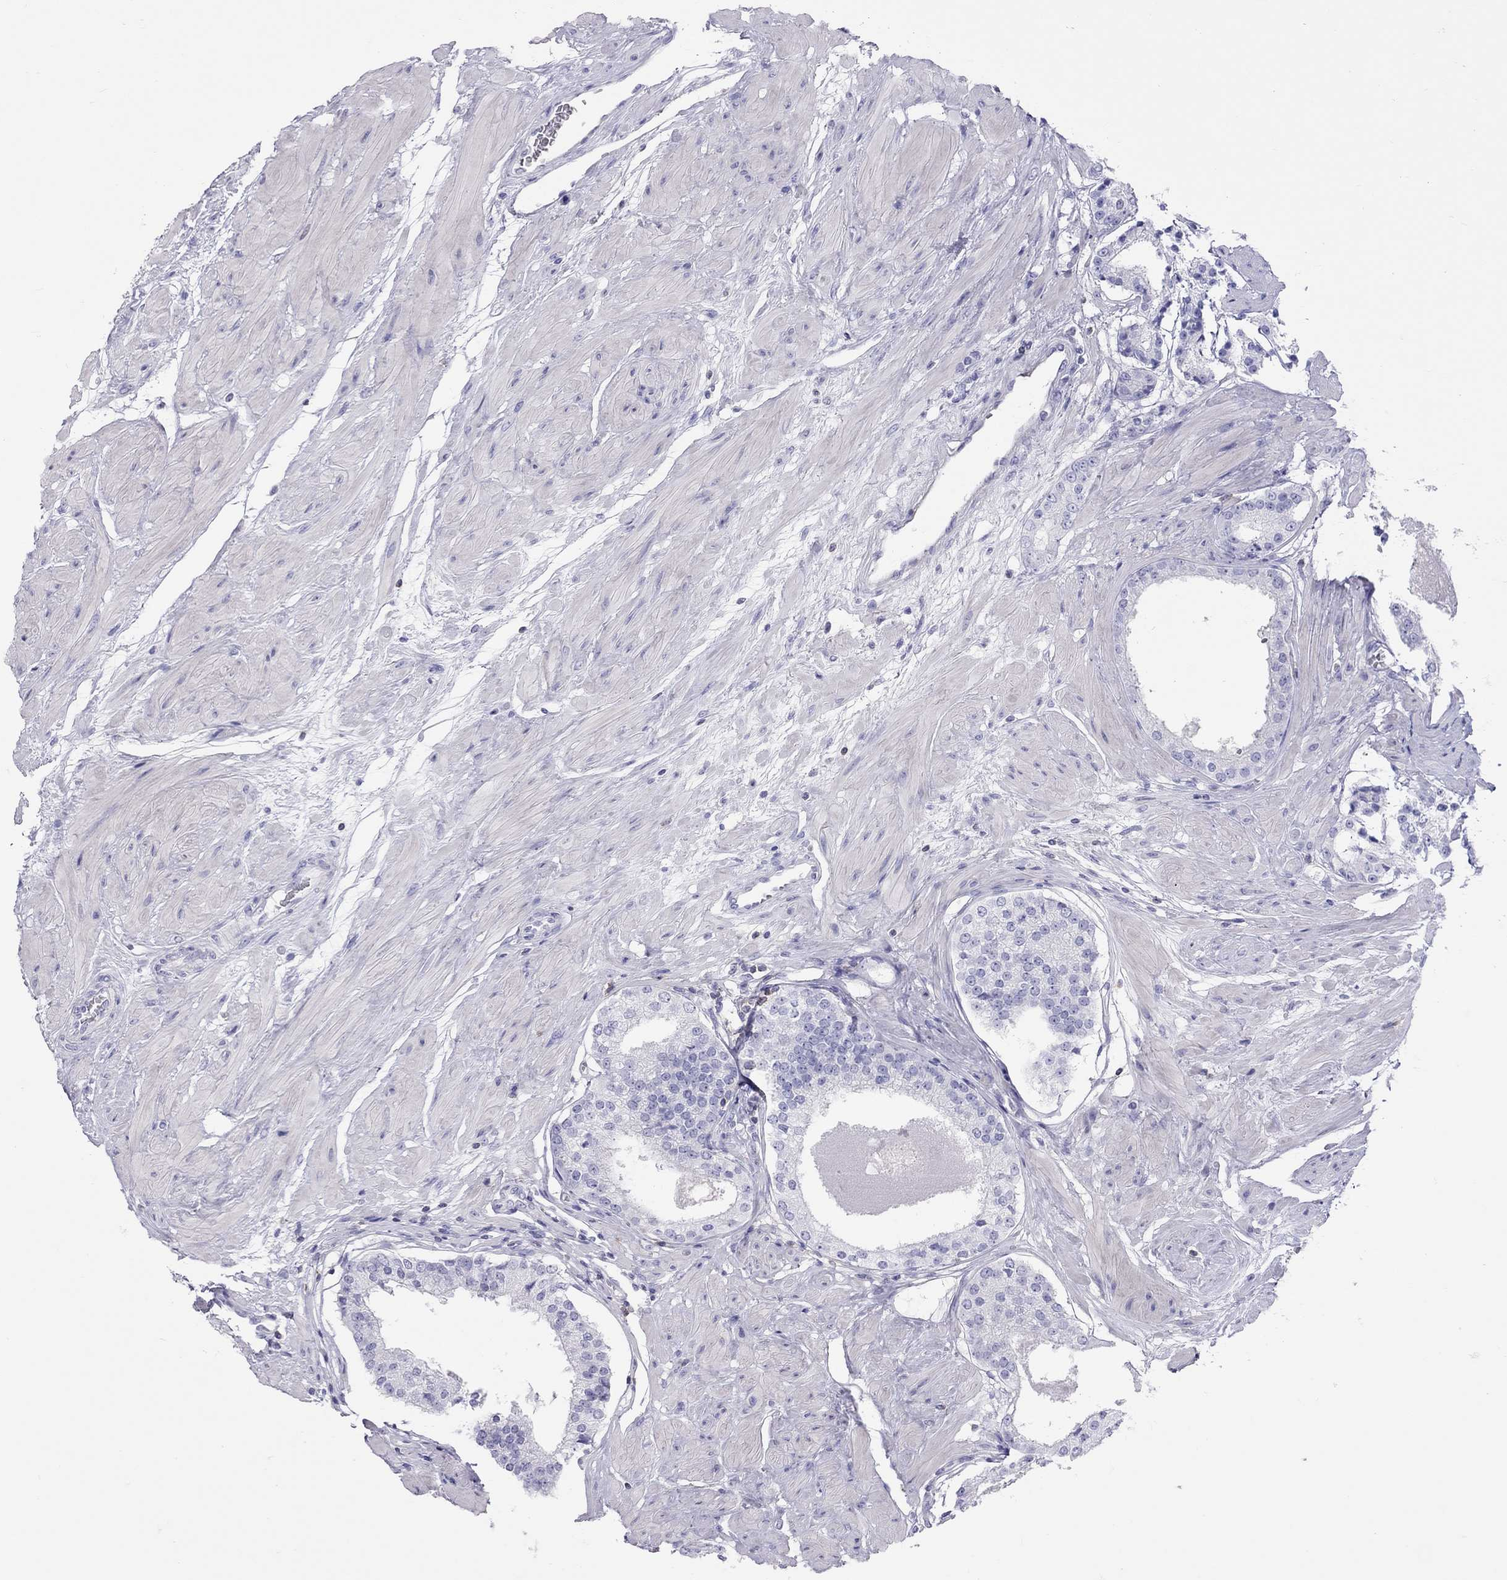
{"staining": {"intensity": "negative", "quantity": "none", "location": "none"}, "tissue": "prostate cancer", "cell_type": "Tumor cells", "image_type": "cancer", "snomed": [{"axis": "morphology", "description": "Adenocarcinoma, Low grade"}, {"axis": "topography", "description": "Prostate"}], "caption": "This is a image of immunohistochemistry staining of adenocarcinoma (low-grade) (prostate), which shows no staining in tumor cells. (Stains: DAB (3,3'-diaminobenzidine) IHC with hematoxylin counter stain, Microscopy: brightfield microscopy at high magnification).", "gene": "STAG3", "patient": {"sex": "male", "age": 60}}